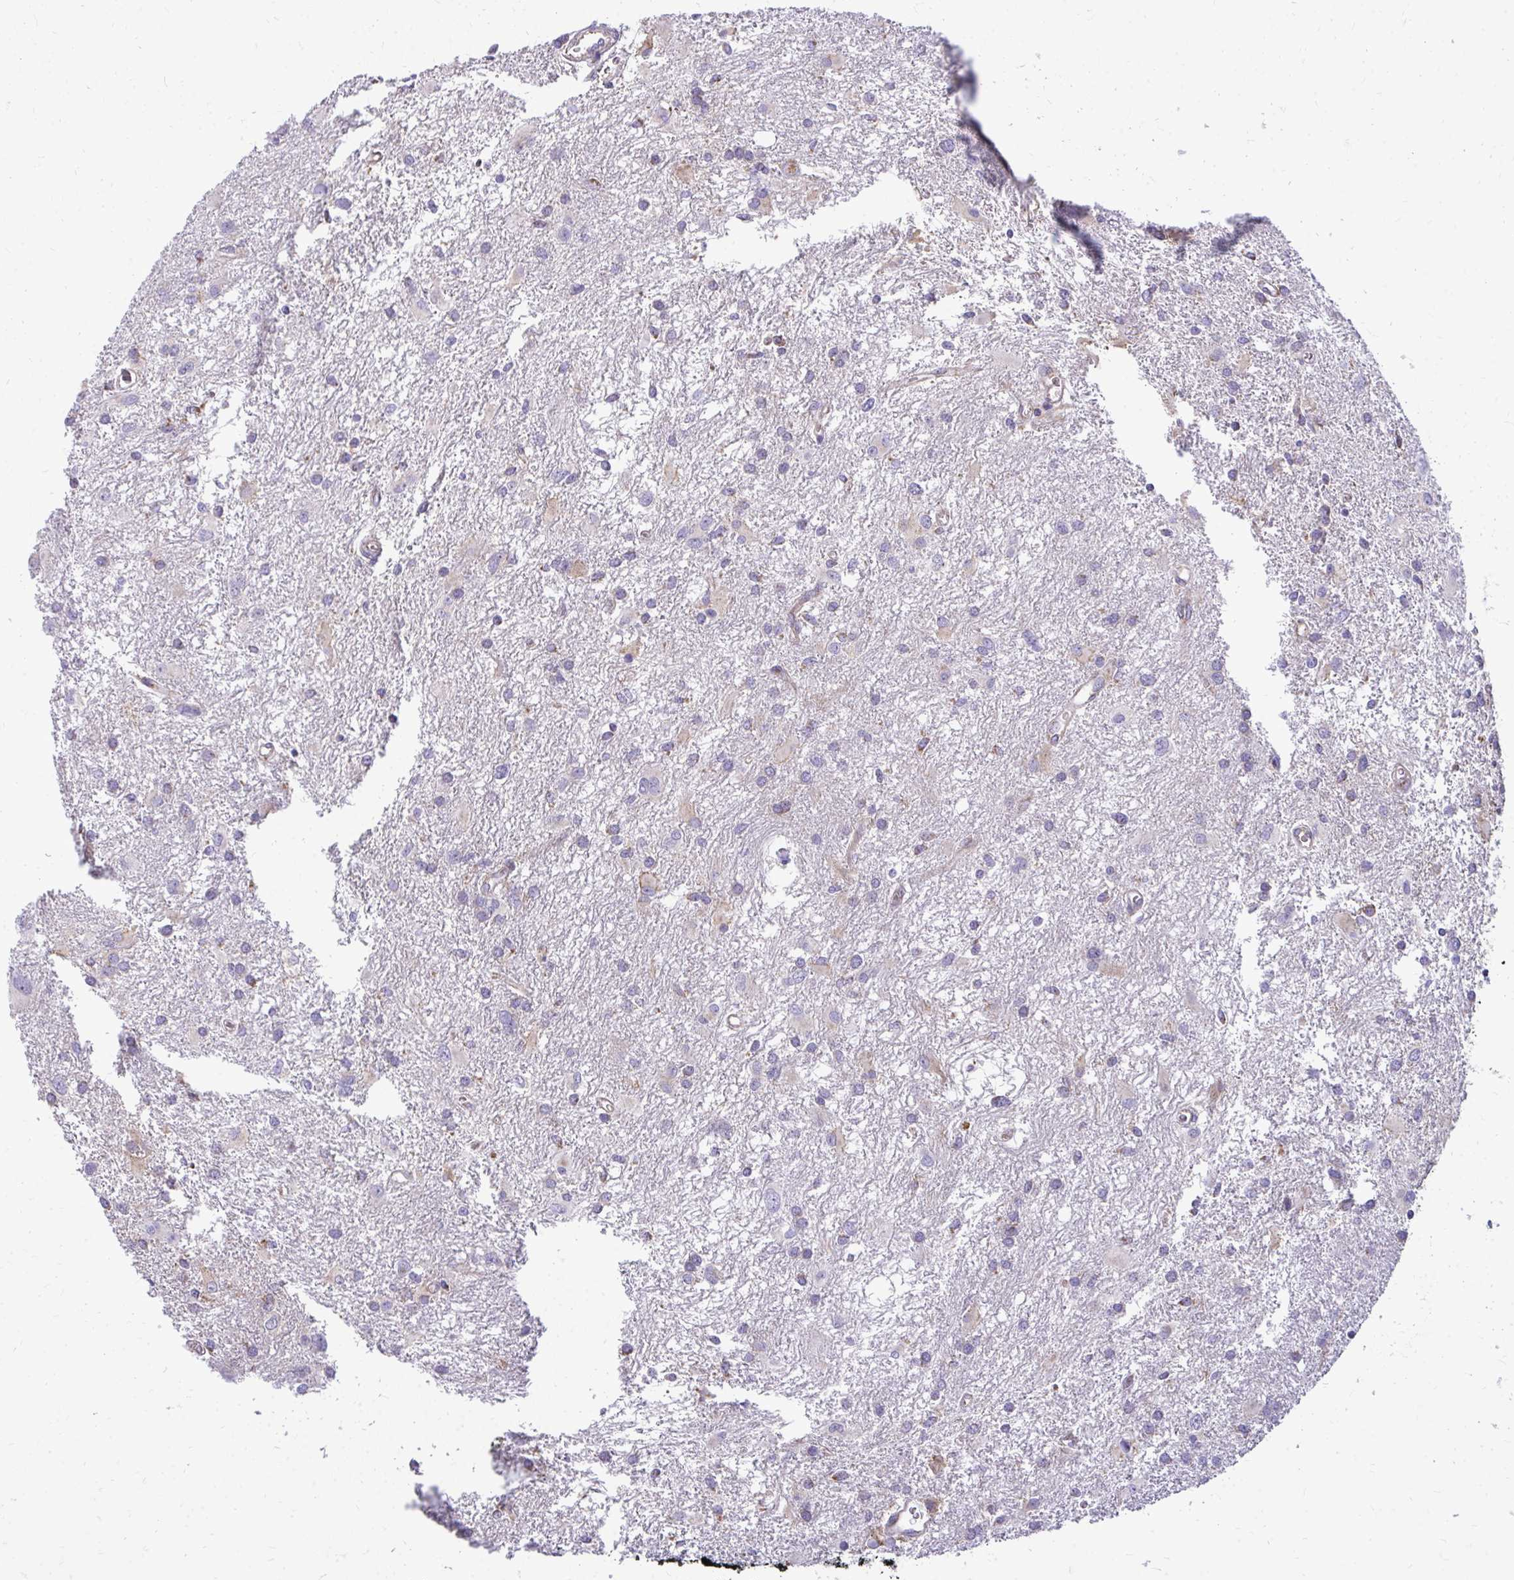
{"staining": {"intensity": "negative", "quantity": "none", "location": "none"}, "tissue": "glioma", "cell_type": "Tumor cells", "image_type": "cancer", "snomed": [{"axis": "morphology", "description": "Glioma, malignant, High grade"}, {"axis": "topography", "description": "Brain"}], "caption": "Tumor cells show no significant protein staining in glioma. (Immunohistochemistry, brightfield microscopy, high magnification).", "gene": "IFIT1", "patient": {"sex": "male", "age": 53}}